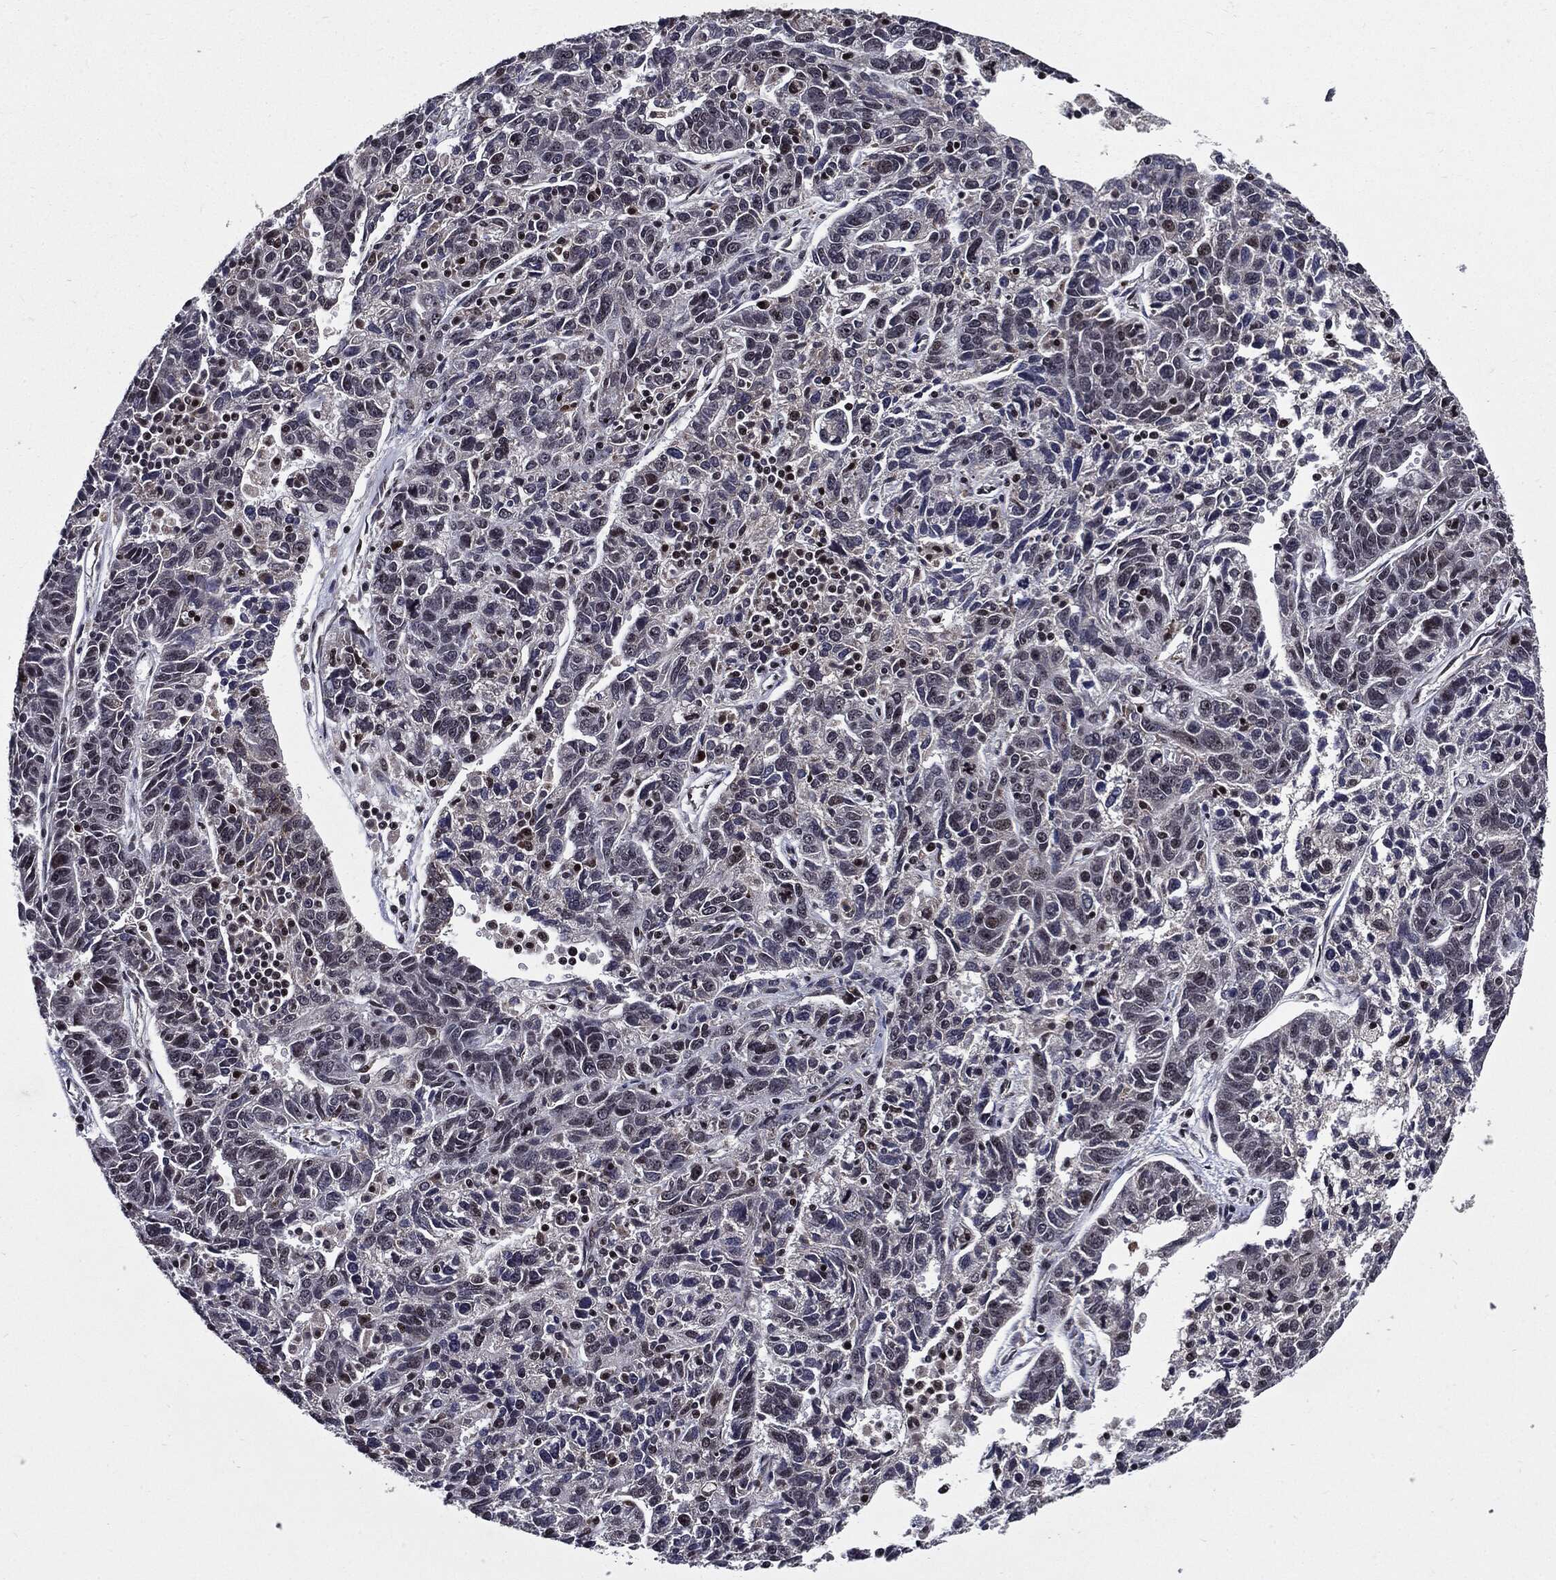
{"staining": {"intensity": "moderate", "quantity": "25%-75%", "location": "nuclear"}, "tissue": "ovarian cancer", "cell_type": "Tumor cells", "image_type": "cancer", "snomed": [{"axis": "morphology", "description": "Cystadenocarcinoma, serous, NOS"}, {"axis": "topography", "description": "Ovary"}], "caption": "Immunohistochemical staining of human serous cystadenocarcinoma (ovarian) exhibits medium levels of moderate nuclear expression in approximately 25%-75% of tumor cells.", "gene": "ZFP91", "patient": {"sex": "female", "age": 71}}